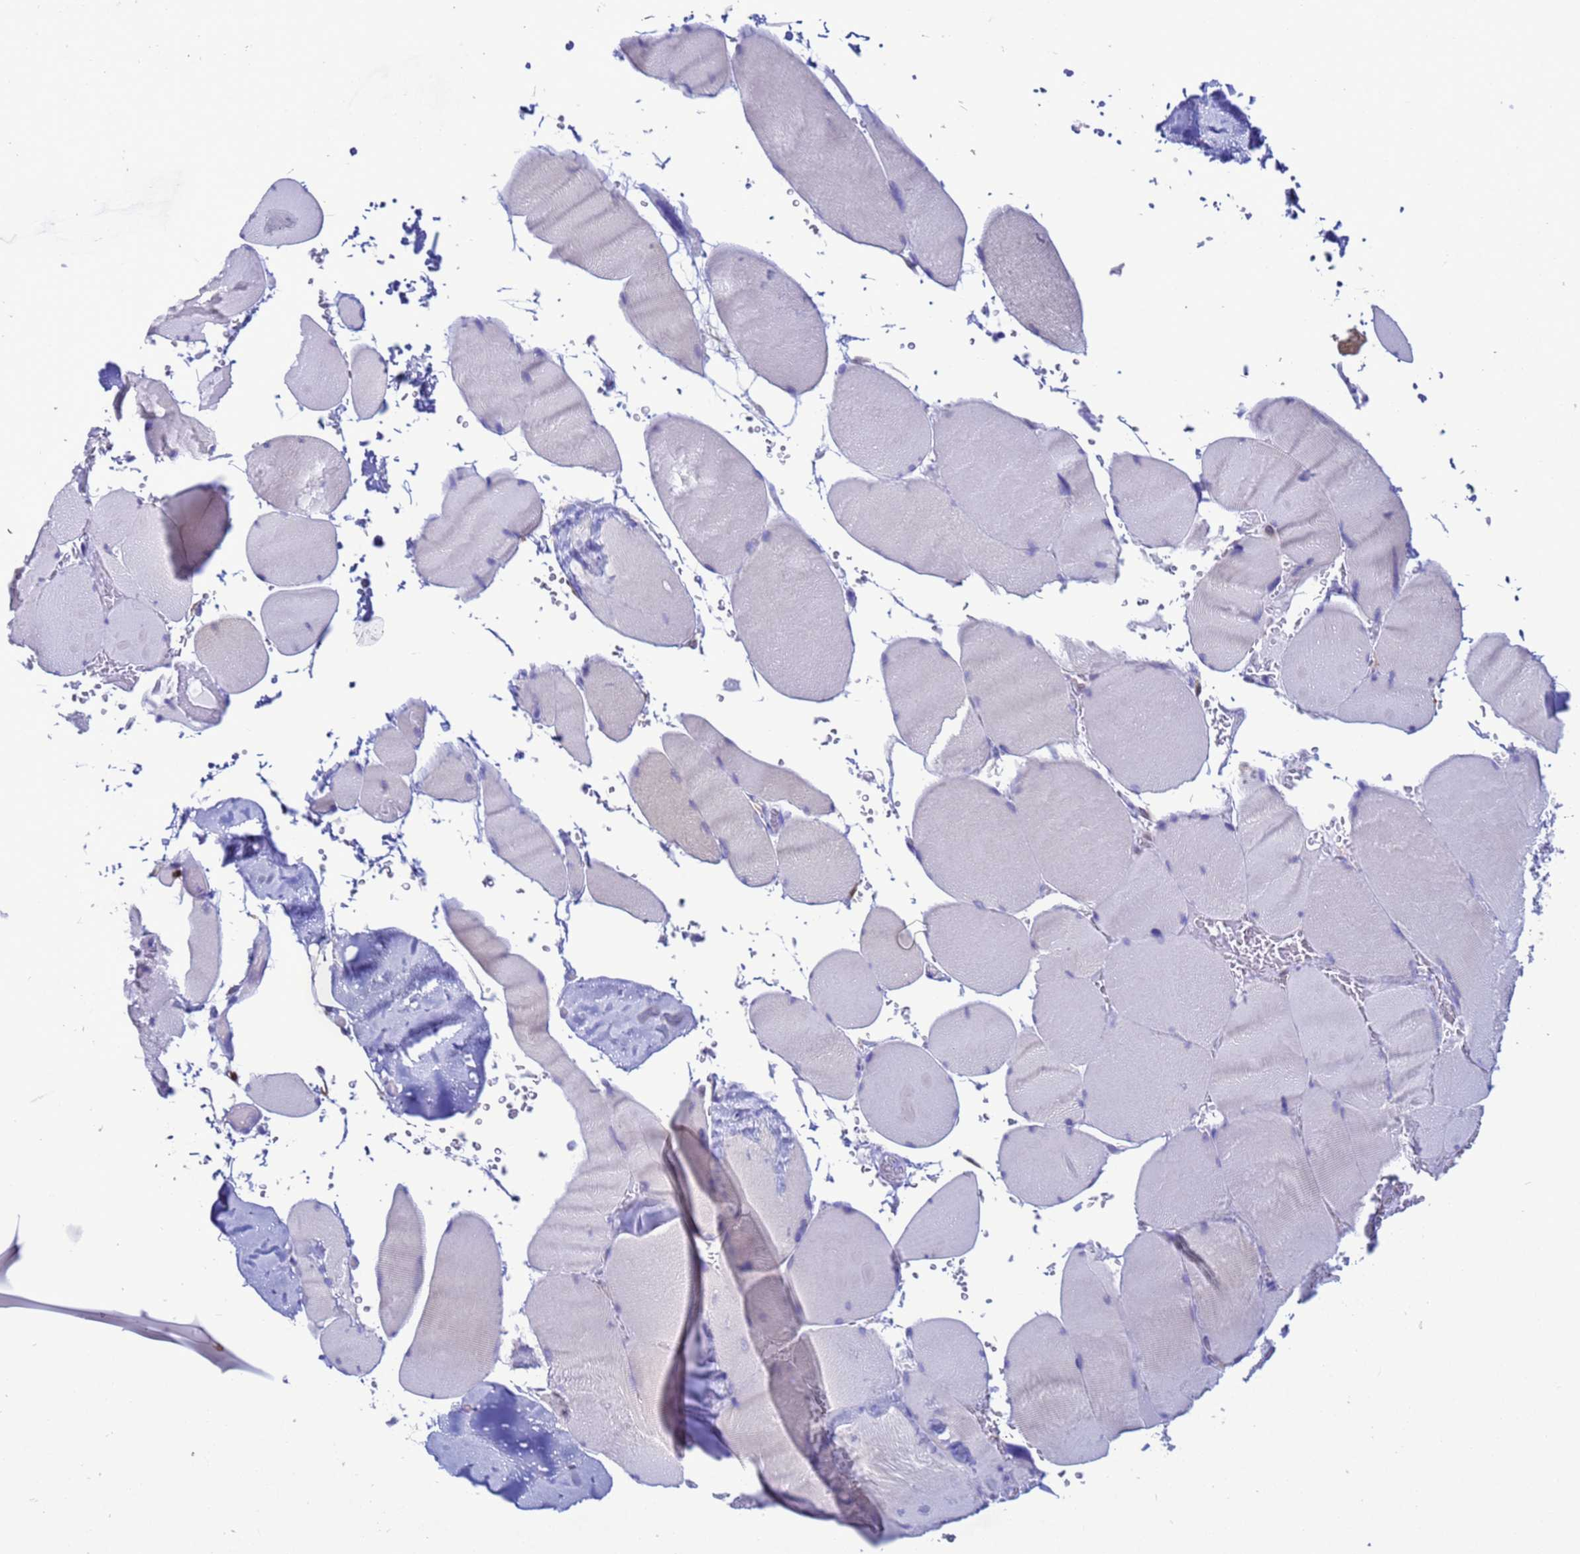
{"staining": {"intensity": "weak", "quantity": "<25%", "location": "cytoplasmic/membranous"}, "tissue": "skeletal muscle", "cell_type": "Myocytes", "image_type": "normal", "snomed": [{"axis": "morphology", "description": "Normal tissue, NOS"}, {"axis": "topography", "description": "Skeletal muscle"}, {"axis": "topography", "description": "Head-Neck"}], "caption": "Immunohistochemical staining of unremarkable human skeletal muscle demonstrates no significant positivity in myocytes. (DAB (3,3'-diaminobenzidine) IHC visualized using brightfield microscopy, high magnification).", "gene": "AKR1C2", "patient": {"sex": "male", "age": 66}}